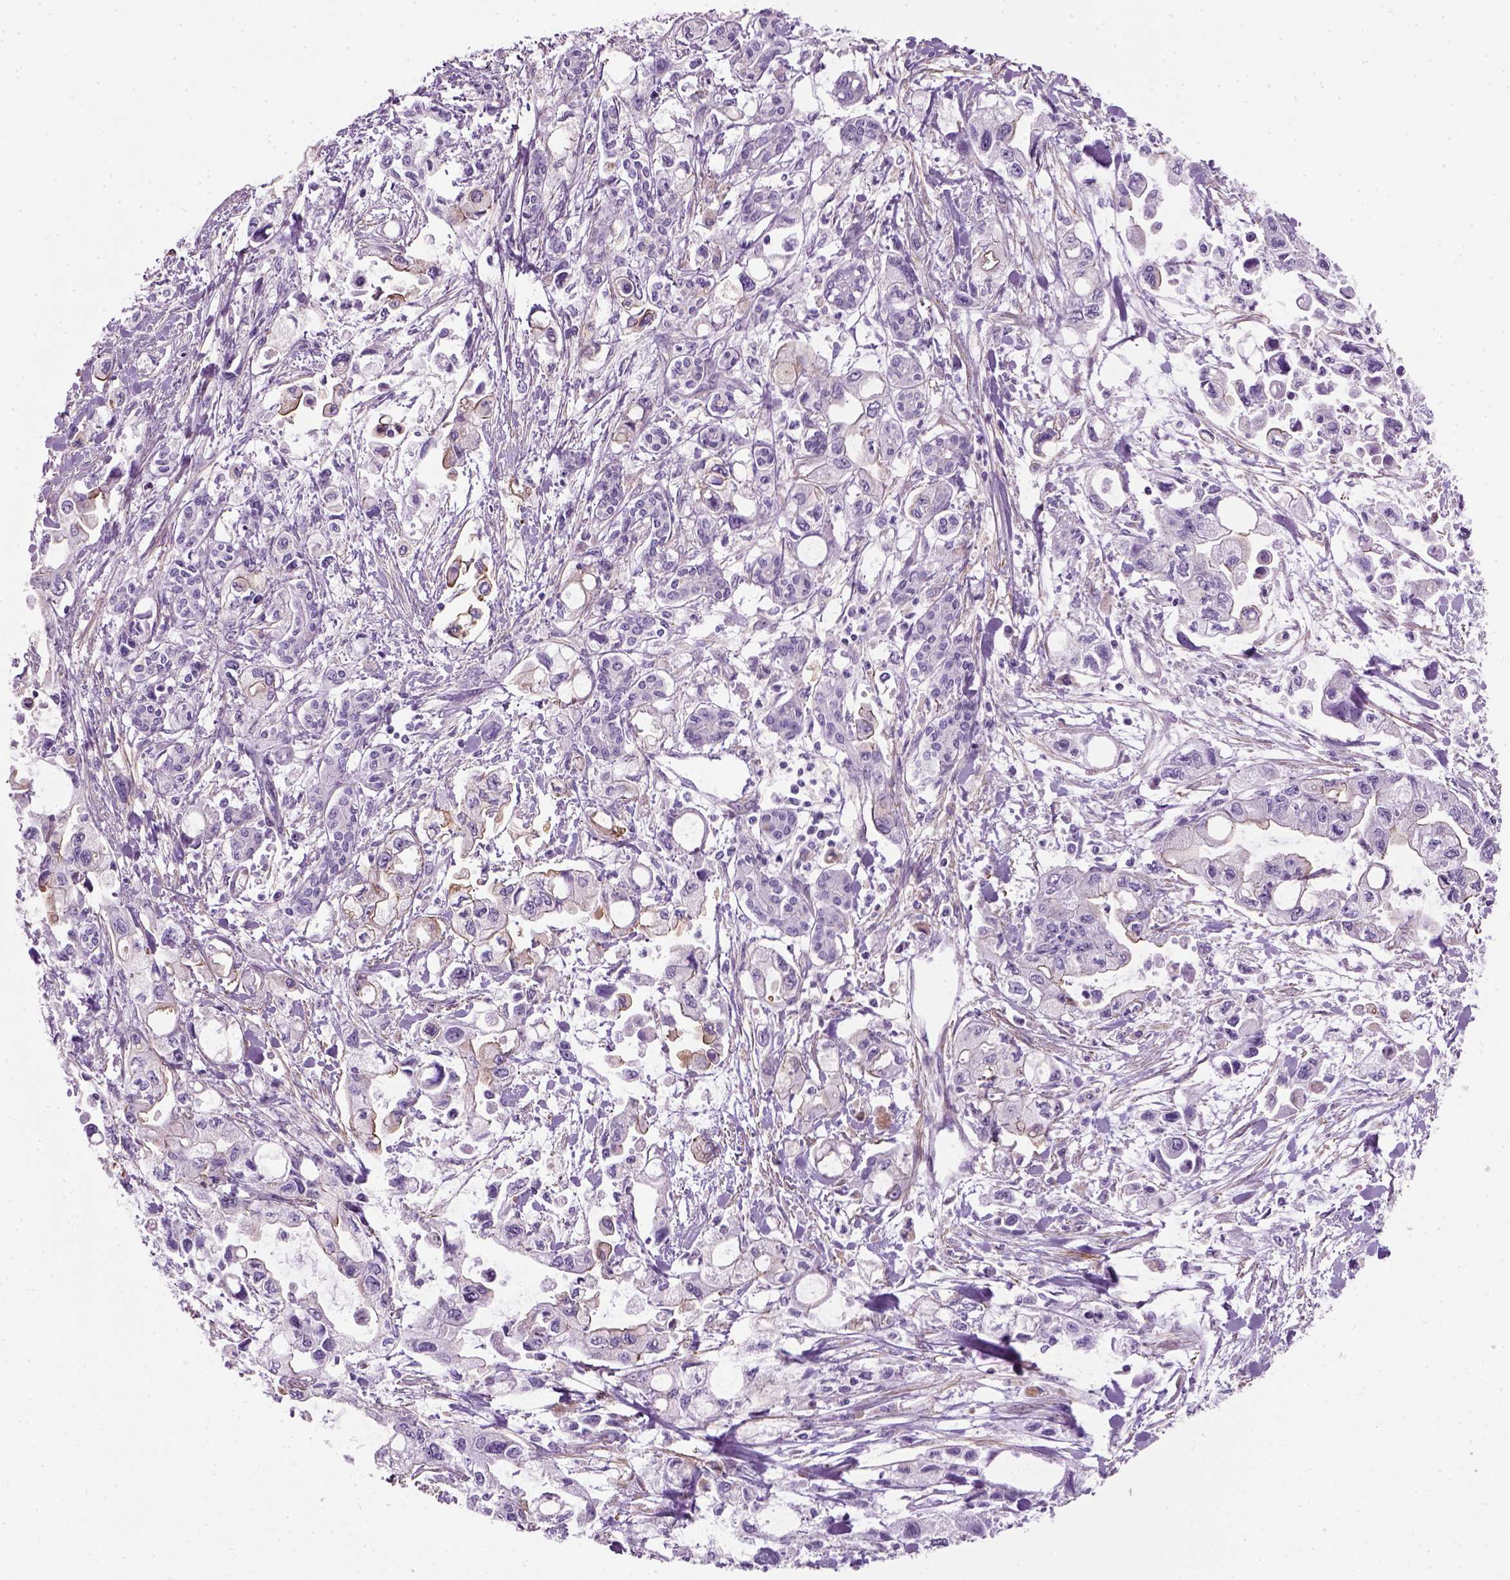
{"staining": {"intensity": "negative", "quantity": "none", "location": "none"}, "tissue": "pancreatic cancer", "cell_type": "Tumor cells", "image_type": "cancer", "snomed": [{"axis": "morphology", "description": "Adenocarcinoma, NOS"}, {"axis": "topography", "description": "Pancreas"}], "caption": "This is a histopathology image of immunohistochemistry (IHC) staining of pancreatic cancer (adenocarcinoma), which shows no positivity in tumor cells.", "gene": "FAM161A", "patient": {"sex": "female", "age": 61}}